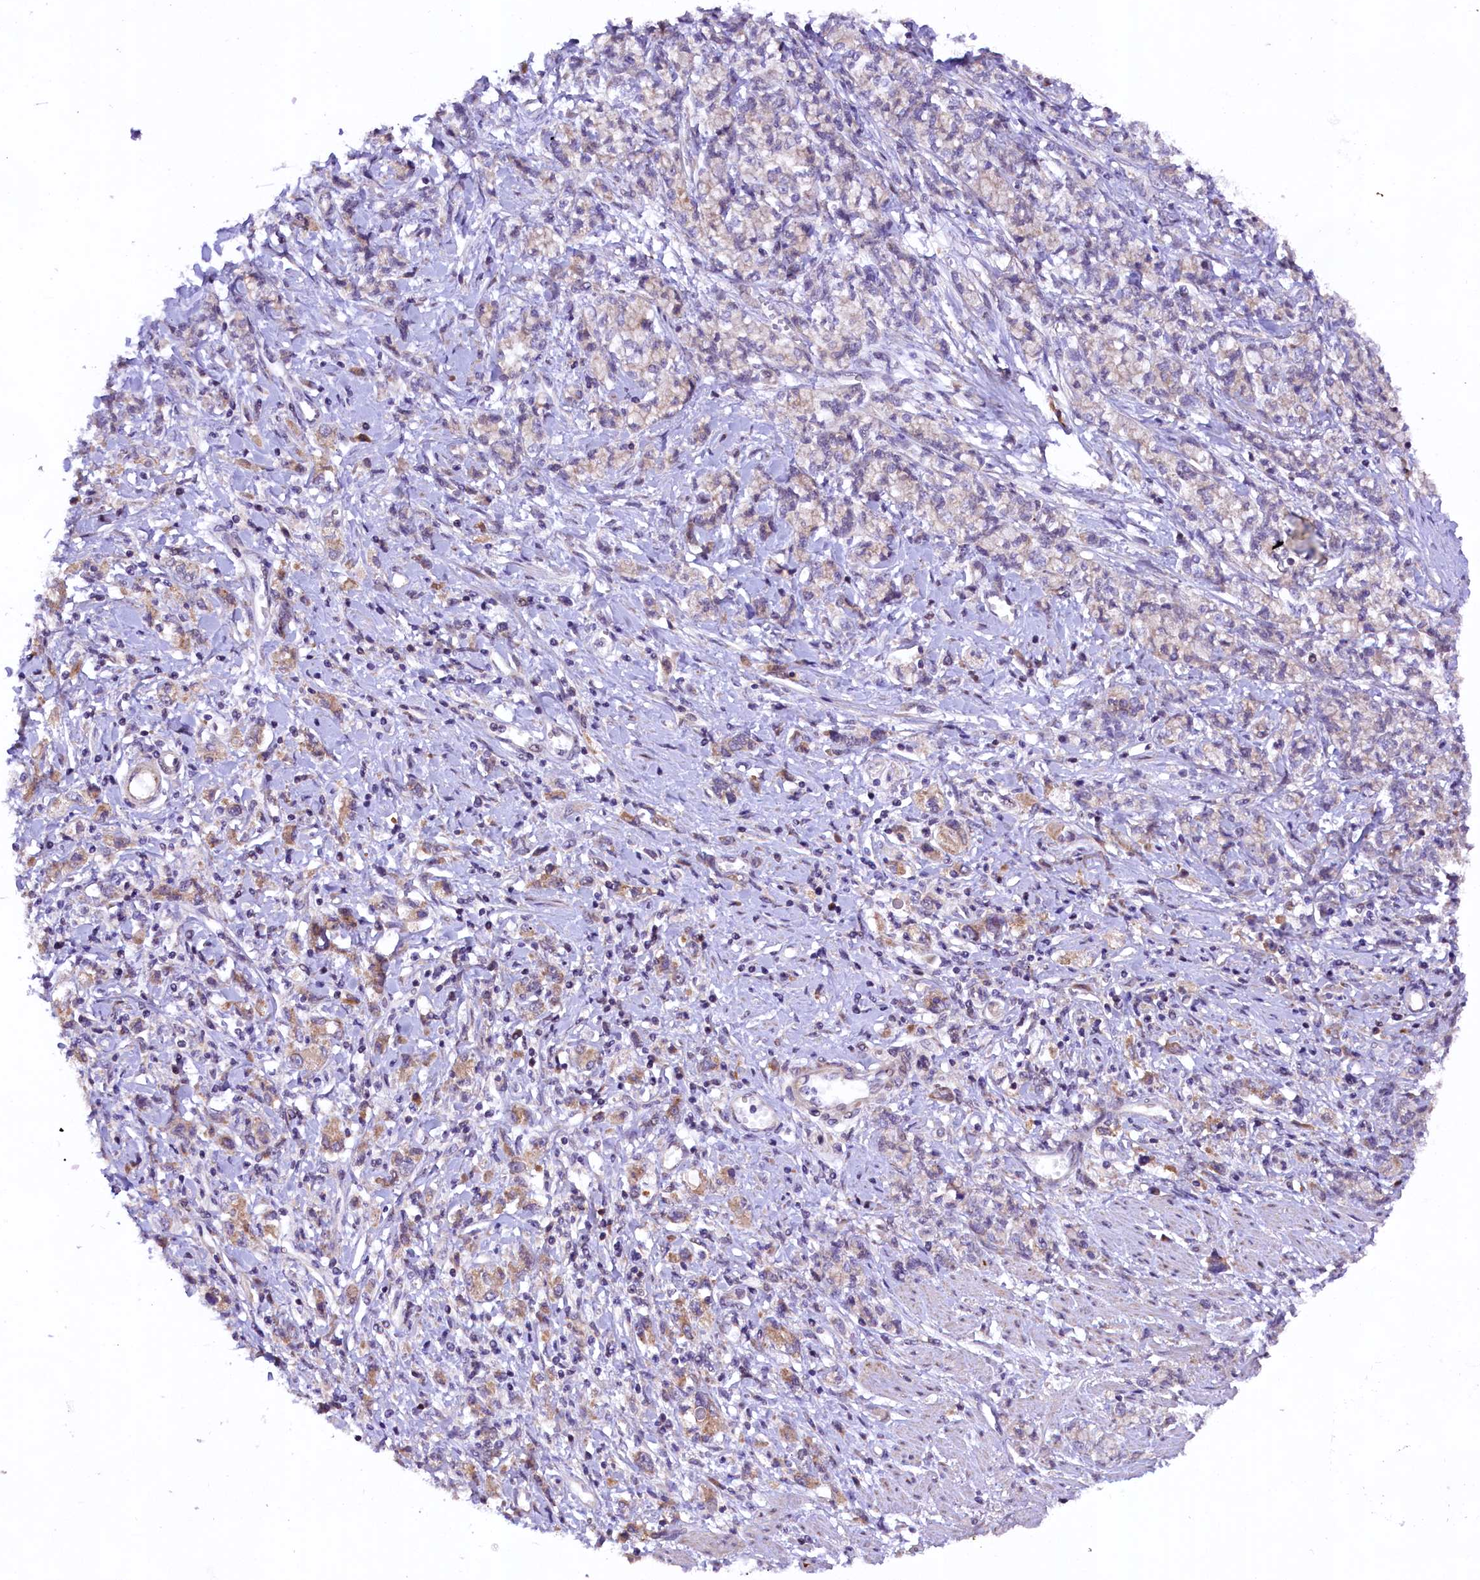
{"staining": {"intensity": "moderate", "quantity": "25%-75%", "location": "cytoplasmic/membranous"}, "tissue": "stomach cancer", "cell_type": "Tumor cells", "image_type": "cancer", "snomed": [{"axis": "morphology", "description": "Adenocarcinoma, NOS"}, {"axis": "topography", "description": "Stomach"}], "caption": "Protein expression analysis of human stomach cancer reveals moderate cytoplasmic/membranous staining in about 25%-75% of tumor cells. Using DAB (3,3'-diaminobenzidine) (brown) and hematoxylin (blue) stains, captured at high magnification using brightfield microscopy.", "gene": "DOHH", "patient": {"sex": "female", "age": 76}}